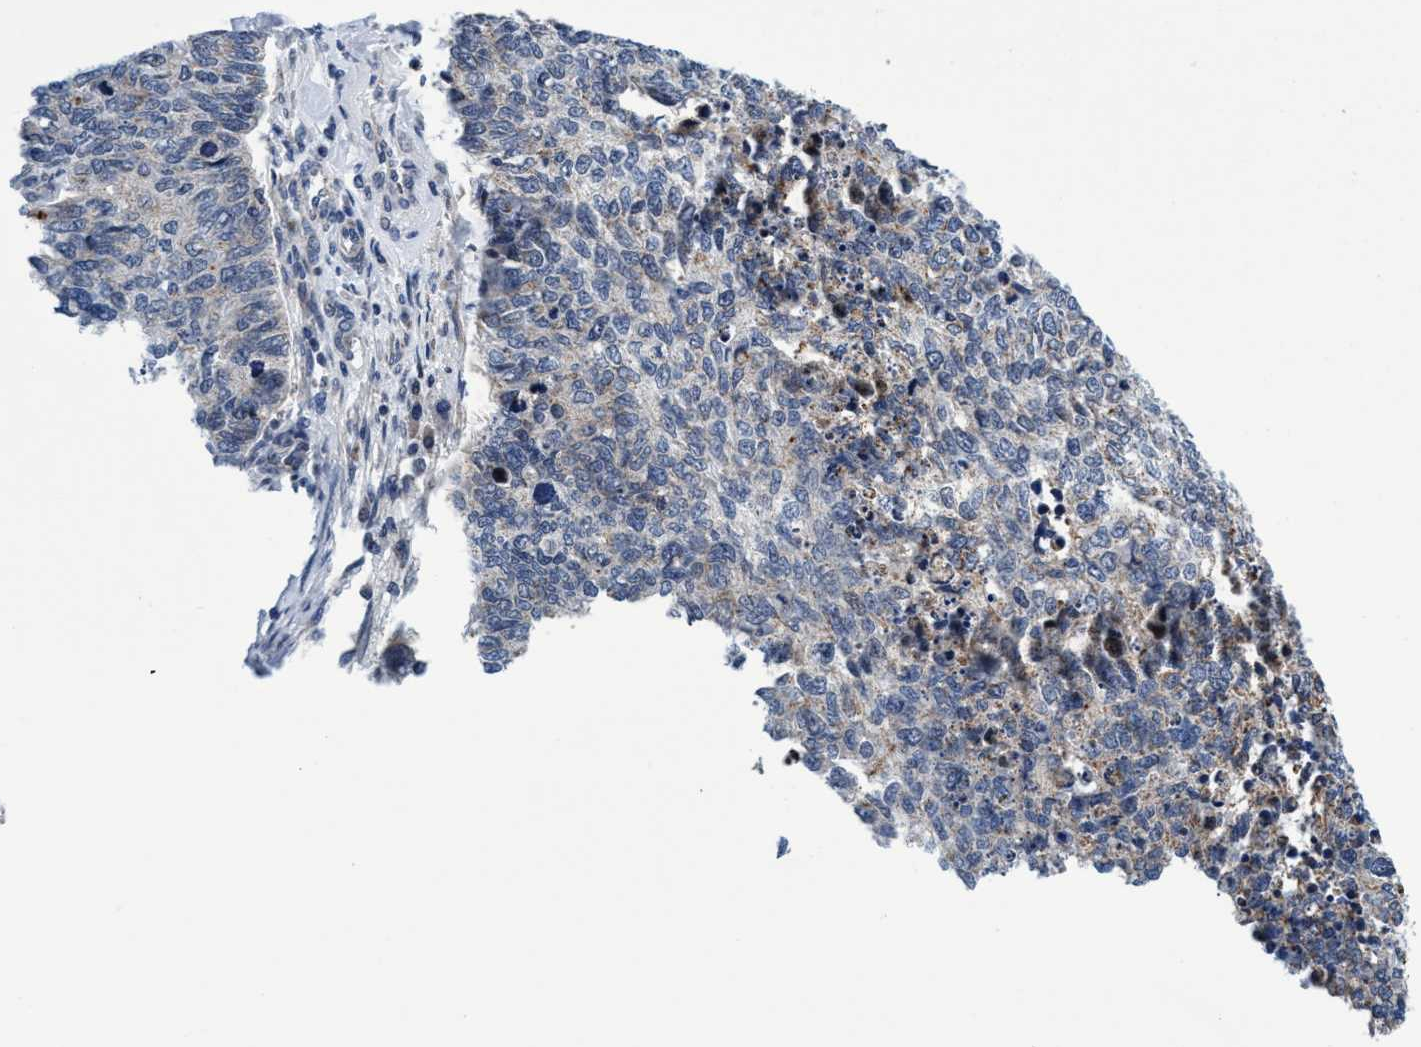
{"staining": {"intensity": "weak", "quantity": "<25%", "location": "cytoplasmic/membranous"}, "tissue": "cervical cancer", "cell_type": "Tumor cells", "image_type": "cancer", "snomed": [{"axis": "morphology", "description": "Squamous cell carcinoma, NOS"}, {"axis": "topography", "description": "Cervix"}], "caption": "The micrograph reveals no significant expression in tumor cells of cervical cancer (squamous cell carcinoma).", "gene": "AGAP2", "patient": {"sex": "female", "age": 63}}